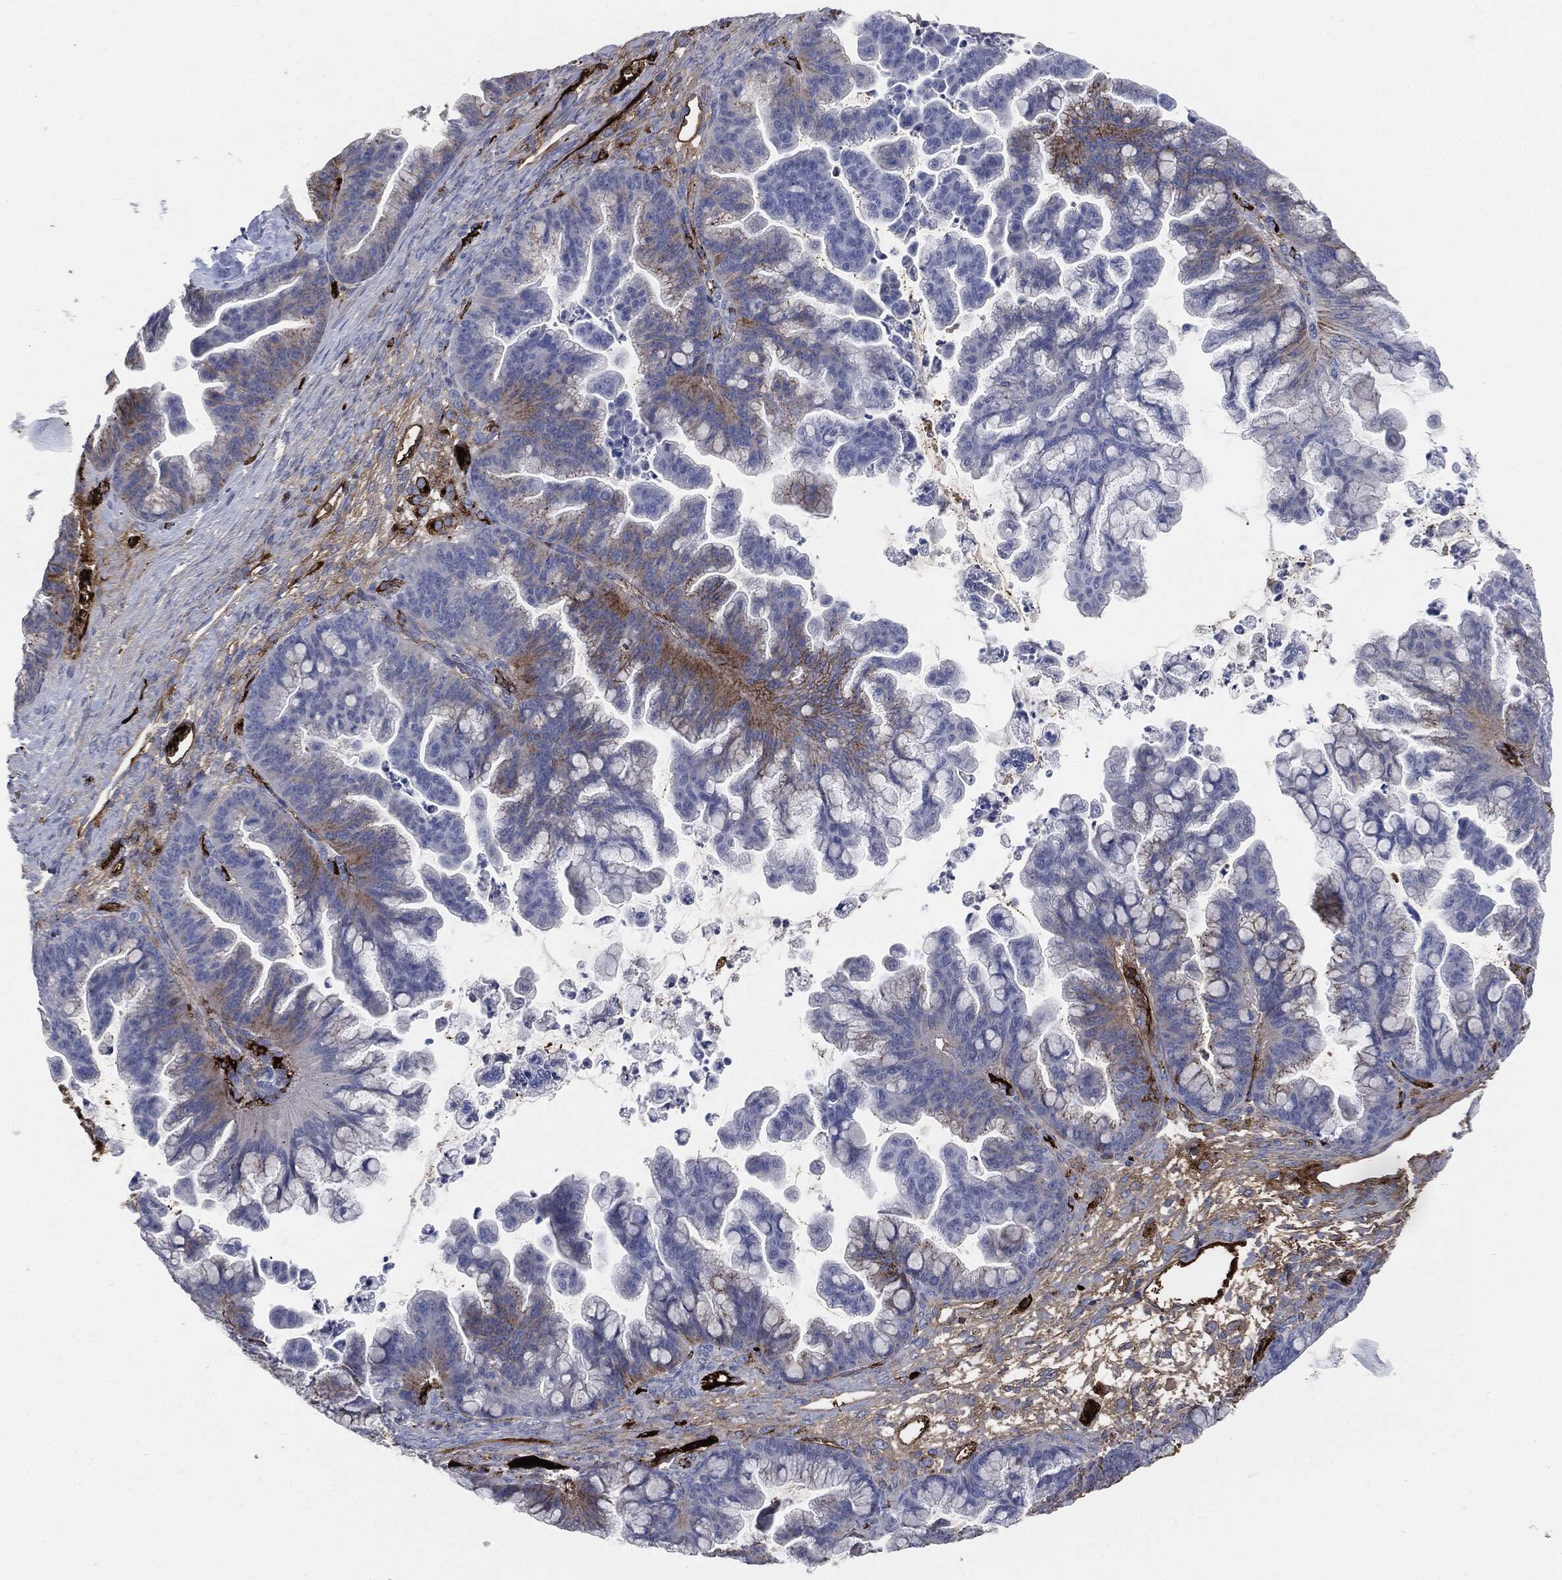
{"staining": {"intensity": "moderate", "quantity": "<25%", "location": "cytoplasmic/membranous"}, "tissue": "ovarian cancer", "cell_type": "Tumor cells", "image_type": "cancer", "snomed": [{"axis": "morphology", "description": "Cystadenocarcinoma, mucinous, NOS"}, {"axis": "topography", "description": "Ovary"}], "caption": "Immunohistochemistry (DAB) staining of ovarian mucinous cystadenocarcinoma demonstrates moderate cytoplasmic/membranous protein expression in approximately <25% of tumor cells. (DAB (3,3'-diaminobenzidine) IHC with brightfield microscopy, high magnification).", "gene": "APOB", "patient": {"sex": "female", "age": 67}}